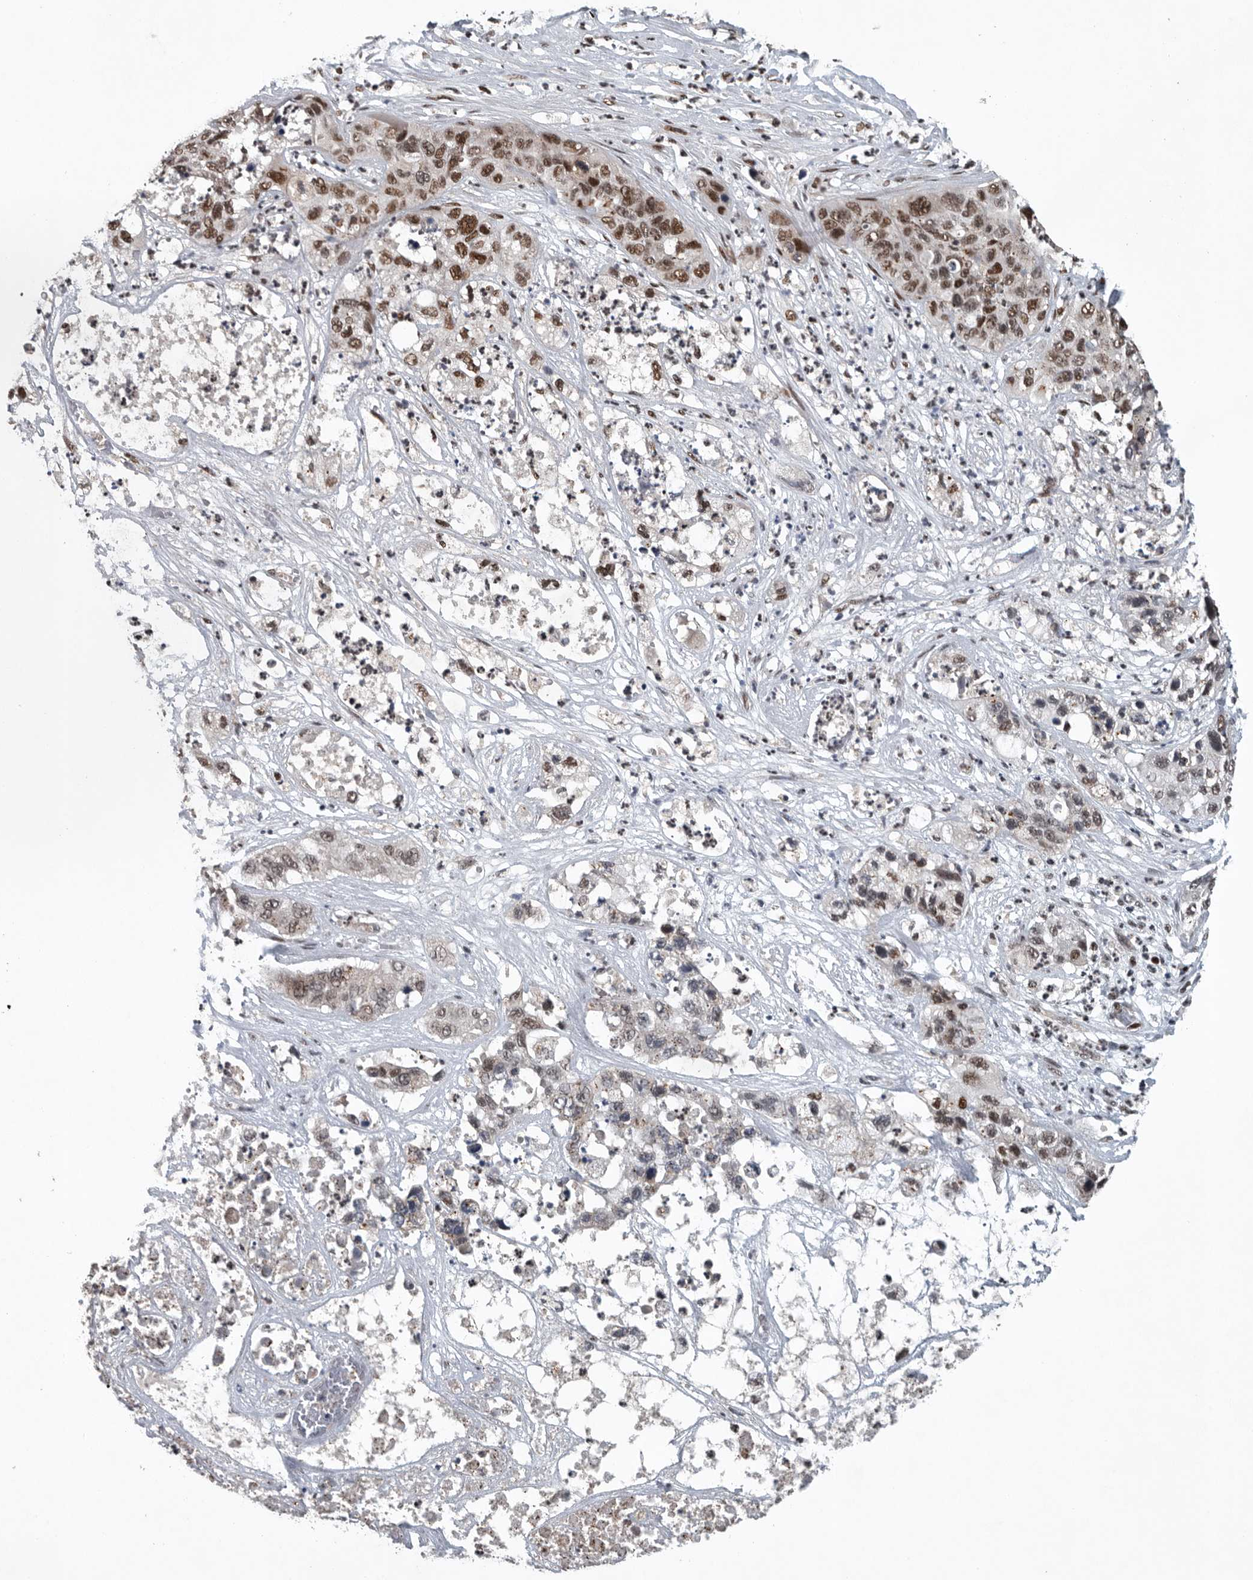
{"staining": {"intensity": "moderate", "quantity": ">75%", "location": "nuclear"}, "tissue": "pancreatic cancer", "cell_type": "Tumor cells", "image_type": "cancer", "snomed": [{"axis": "morphology", "description": "Adenocarcinoma, NOS"}, {"axis": "topography", "description": "Pancreas"}], "caption": "Protein staining of pancreatic cancer tissue reveals moderate nuclear positivity in approximately >75% of tumor cells.", "gene": "SENP7", "patient": {"sex": "female", "age": 78}}